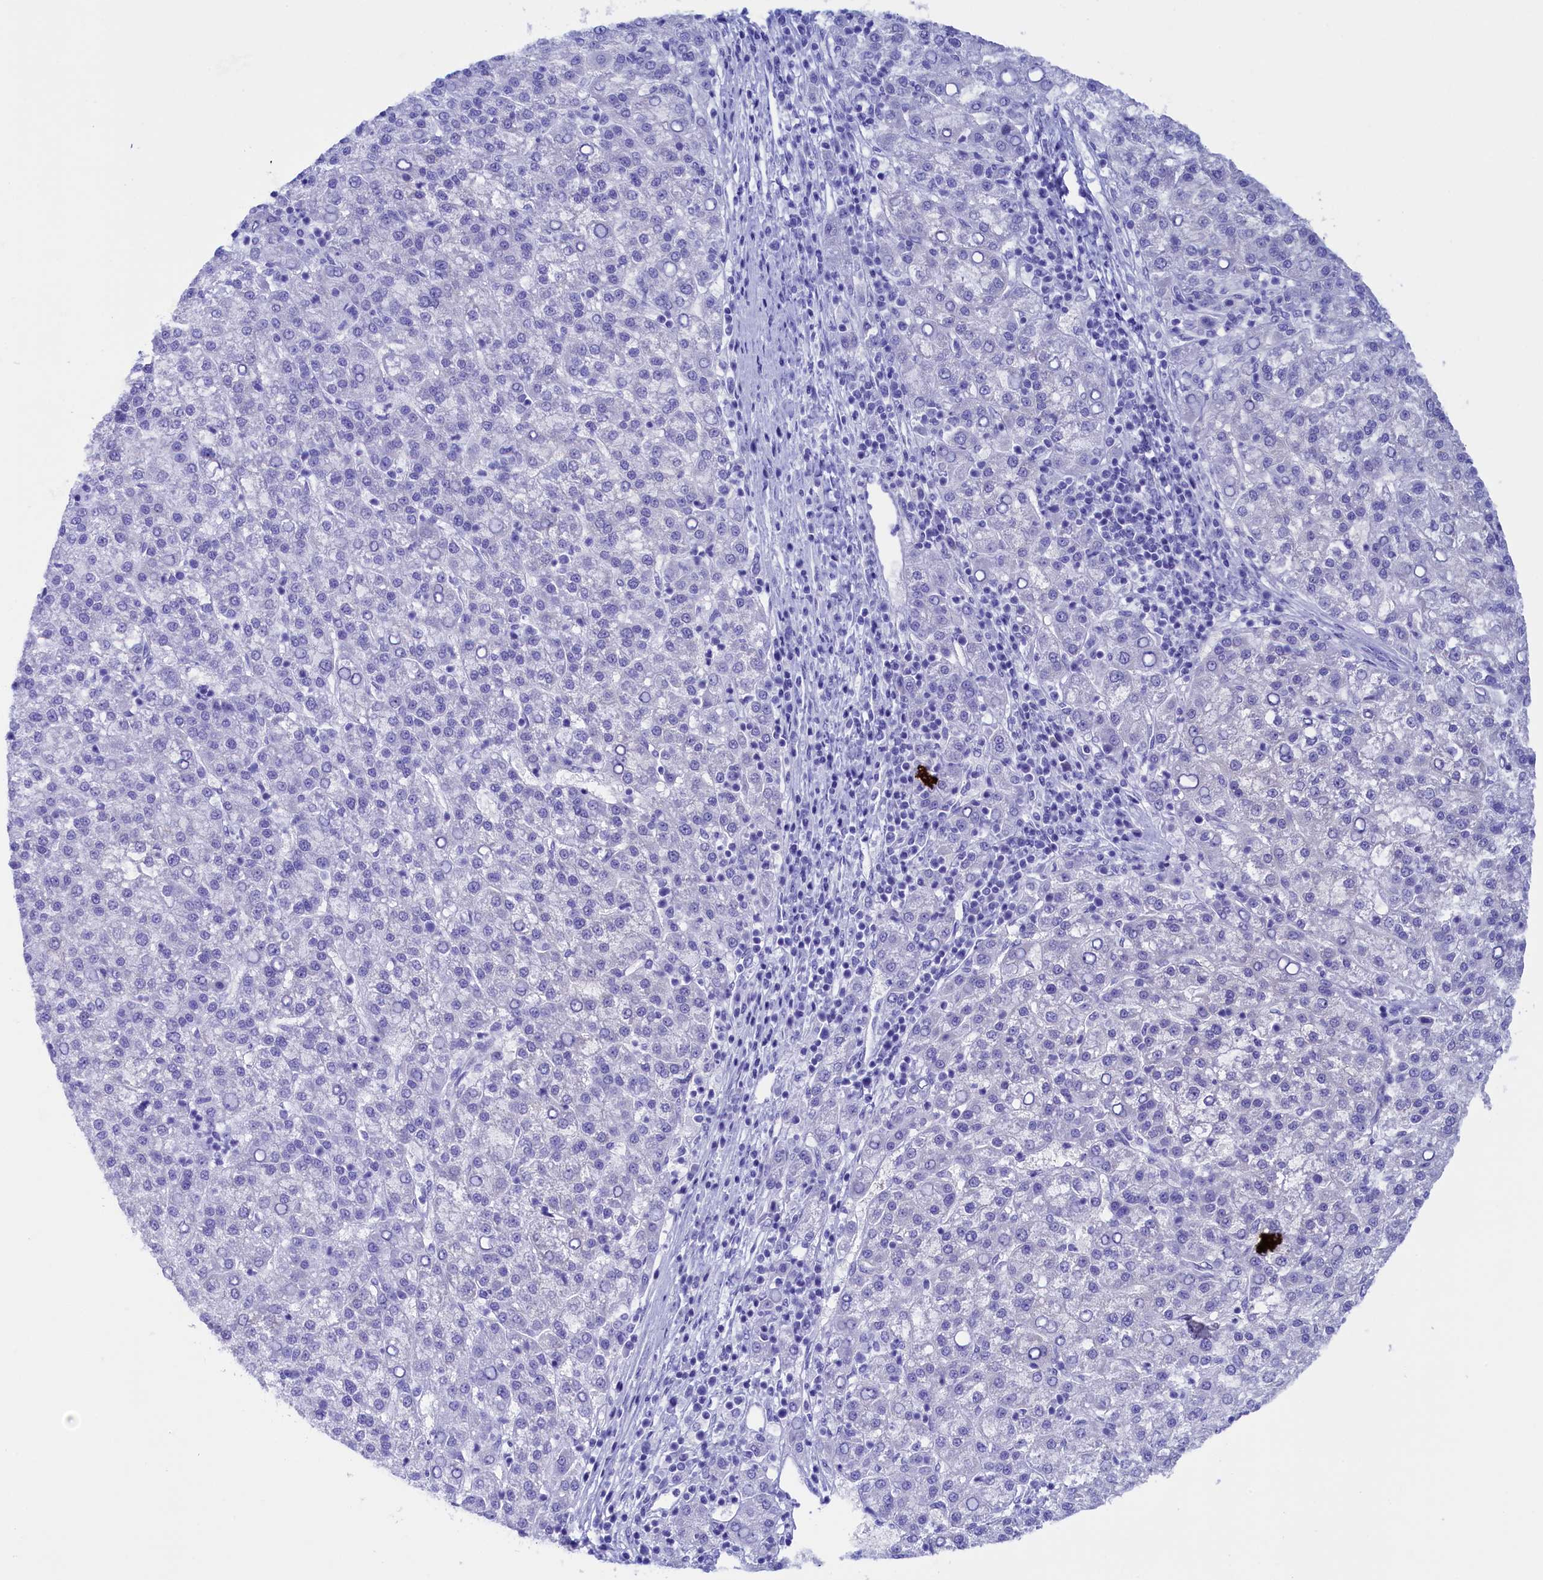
{"staining": {"intensity": "negative", "quantity": "none", "location": "none"}, "tissue": "liver cancer", "cell_type": "Tumor cells", "image_type": "cancer", "snomed": [{"axis": "morphology", "description": "Carcinoma, Hepatocellular, NOS"}, {"axis": "topography", "description": "Liver"}], "caption": "A photomicrograph of liver cancer (hepatocellular carcinoma) stained for a protein demonstrates no brown staining in tumor cells.", "gene": "FLYWCH2", "patient": {"sex": "female", "age": 58}}